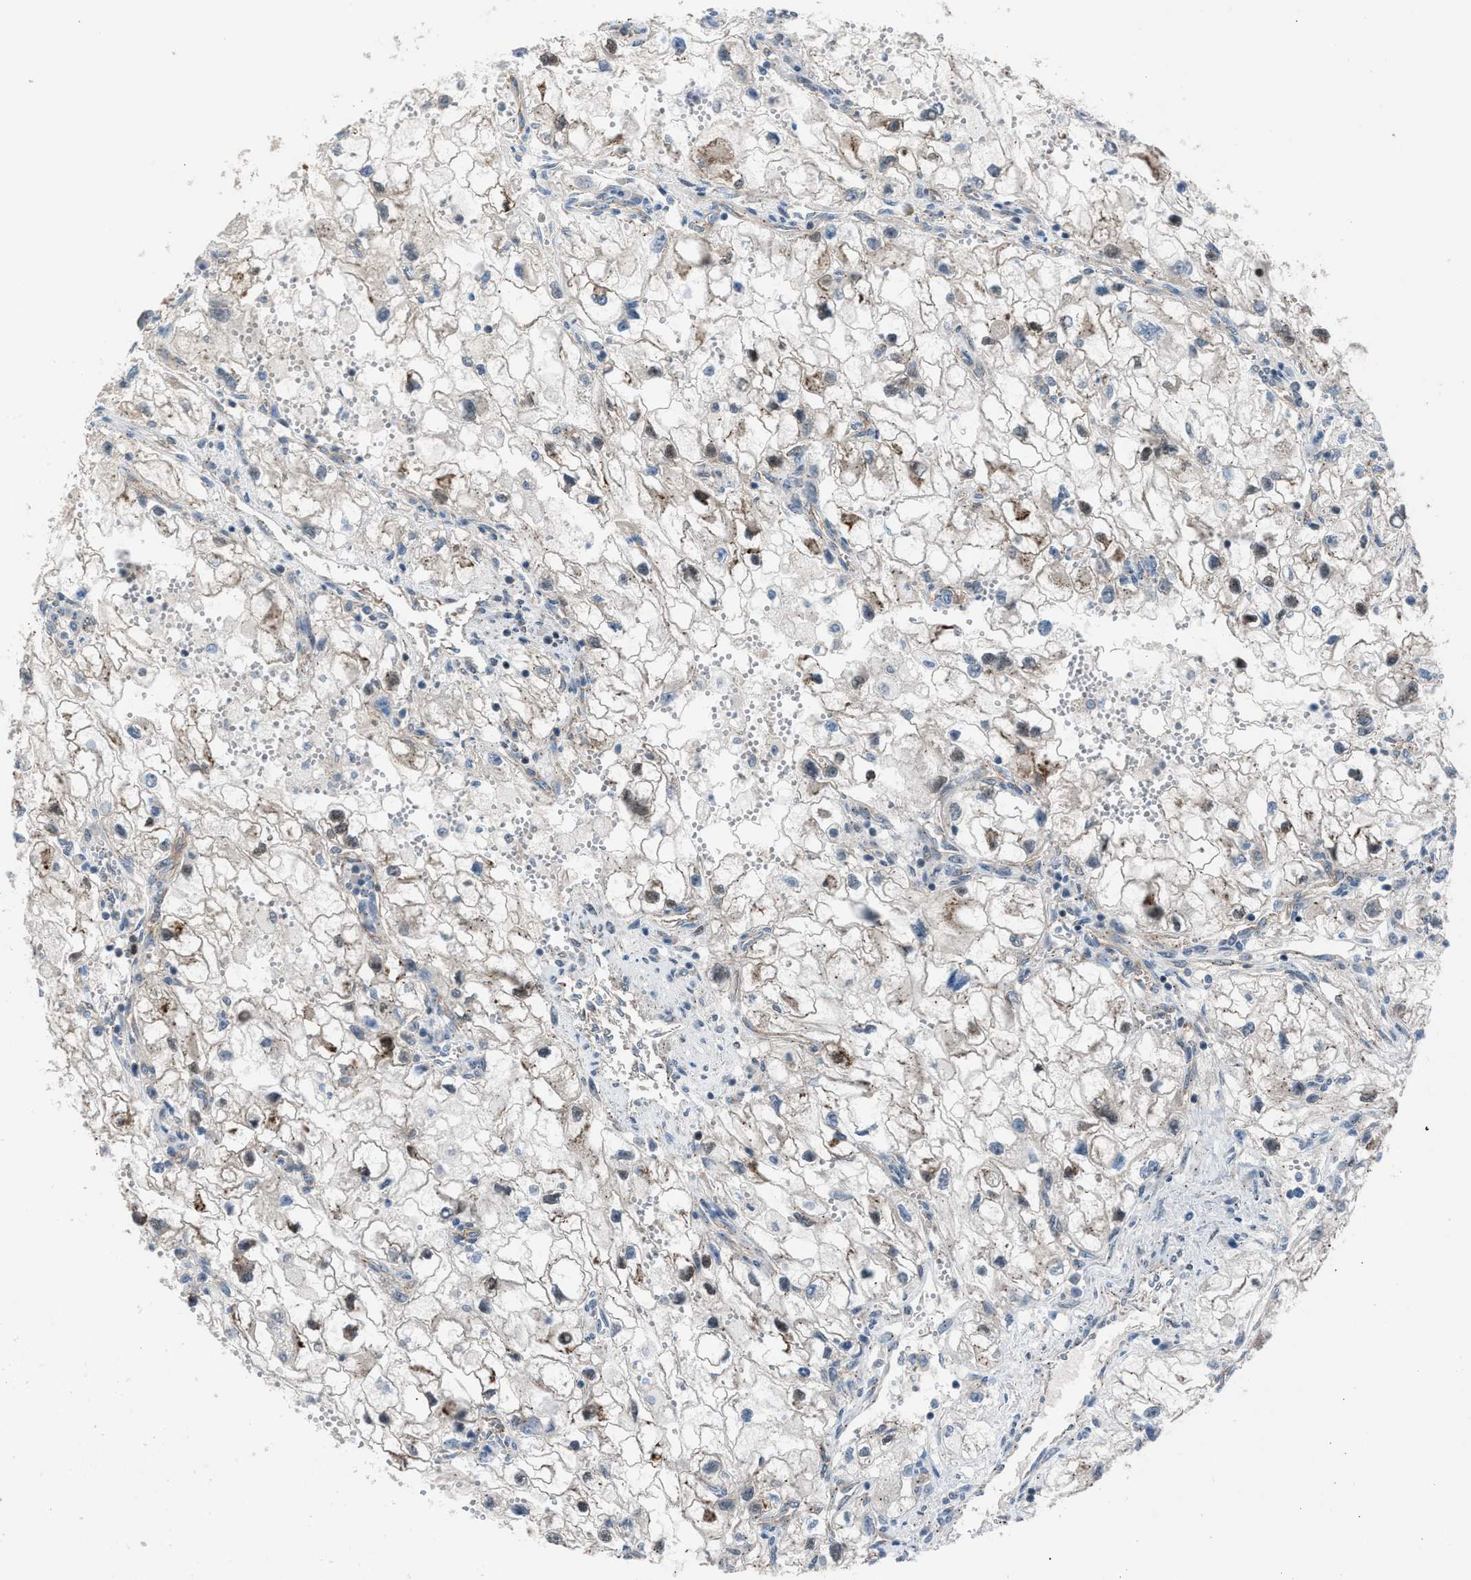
{"staining": {"intensity": "moderate", "quantity": "<25%", "location": "nuclear"}, "tissue": "renal cancer", "cell_type": "Tumor cells", "image_type": "cancer", "snomed": [{"axis": "morphology", "description": "Adenocarcinoma, NOS"}, {"axis": "topography", "description": "Kidney"}], "caption": "Immunohistochemistry staining of renal cancer (adenocarcinoma), which shows low levels of moderate nuclear expression in approximately <25% of tumor cells indicating moderate nuclear protein expression. The staining was performed using DAB (brown) for protein detection and nuclei were counterstained in hematoxylin (blue).", "gene": "CRTC1", "patient": {"sex": "female", "age": 70}}